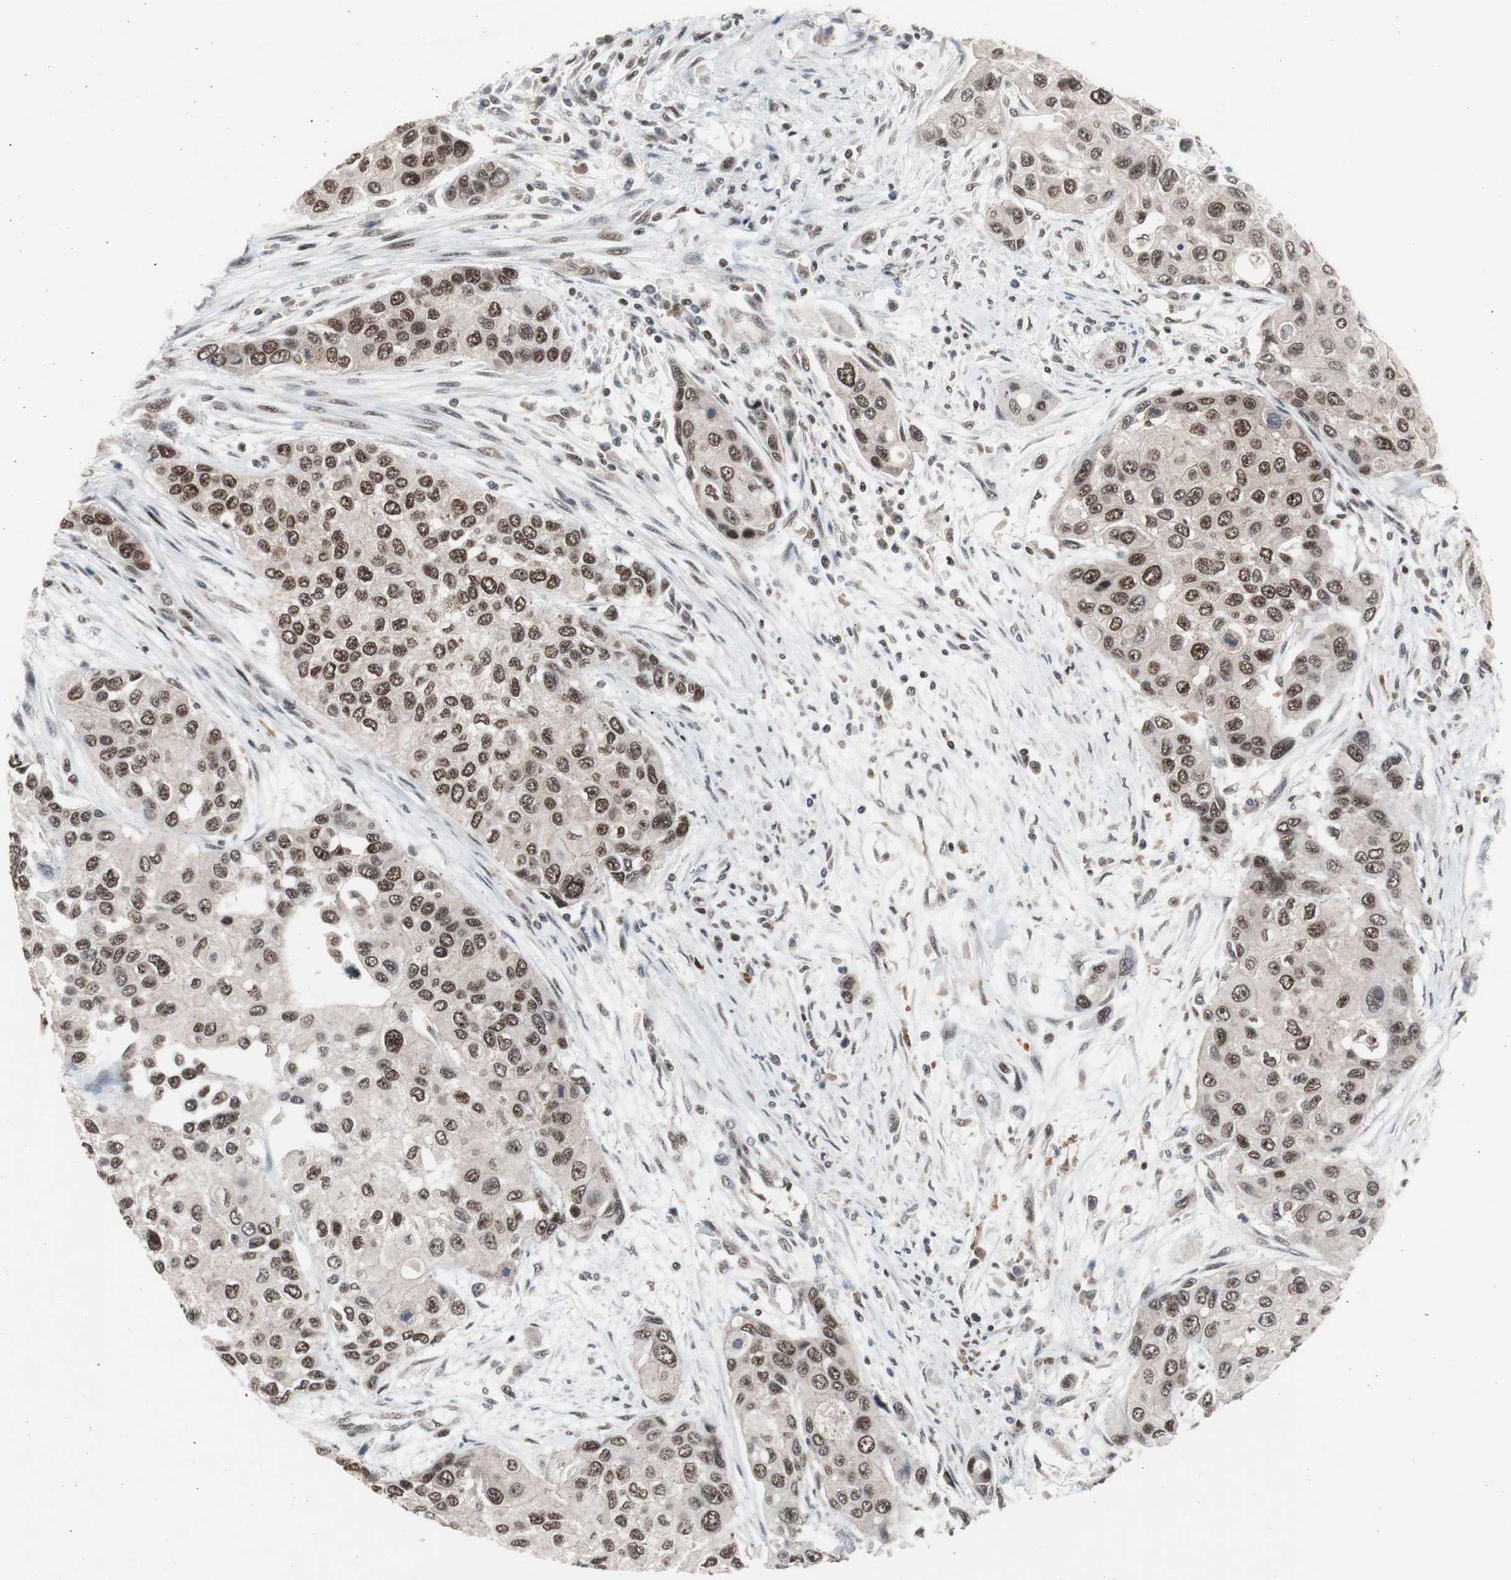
{"staining": {"intensity": "strong", "quantity": ">75%", "location": "nuclear"}, "tissue": "urothelial cancer", "cell_type": "Tumor cells", "image_type": "cancer", "snomed": [{"axis": "morphology", "description": "Urothelial carcinoma, High grade"}, {"axis": "topography", "description": "Urinary bladder"}], "caption": "DAB (3,3'-diaminobenzidine) immunohistochemical staining of human urothelial cancer displays strong nuclear protein expression in approximately >75% of tumor cells. (brown staining indicates protein expression, while blue staining denotes nuclei).", "gene": "RPA1", "patient": {"sex": "female", "age": 56}}